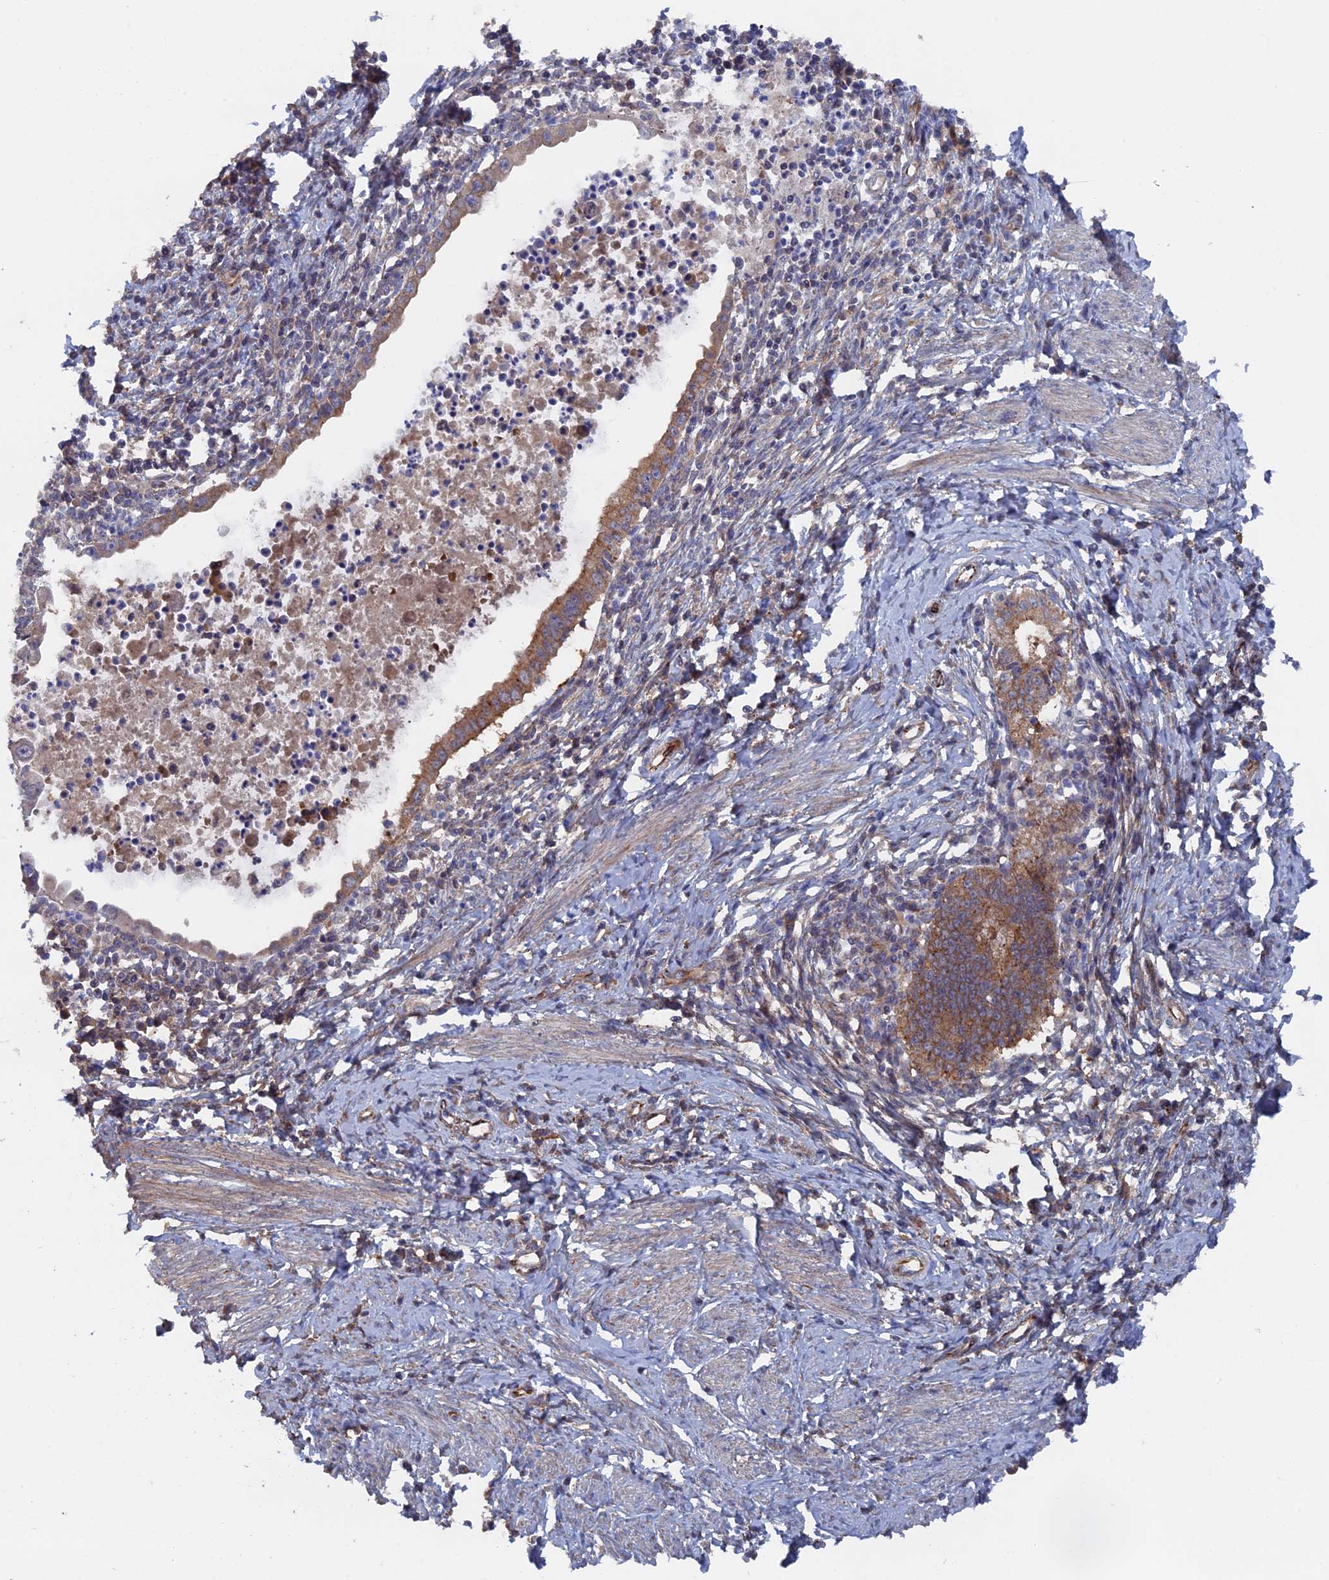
{"staining": {"intensity": "moderate", "quantity": ">75%", "location": "cytoplasmic/membranous"}, "tissue": "cervical cancer", "cell_type": "Tumor cells", "image_type": "cancer", "snomed": [{"axis": "morphology", "description": "Adenocarcinoma, NOS"}, {"axis": "topography", "description": "Cervix"}], "caption": "The histopathology image exhibits a brown stain indicating the presence of a protein in the cytoplasmic/membranous of tumor cells in cervical cancer (adenocarcinoma).", "gene": "SMG9", "patient": {"sex": "female", "age": 36}}